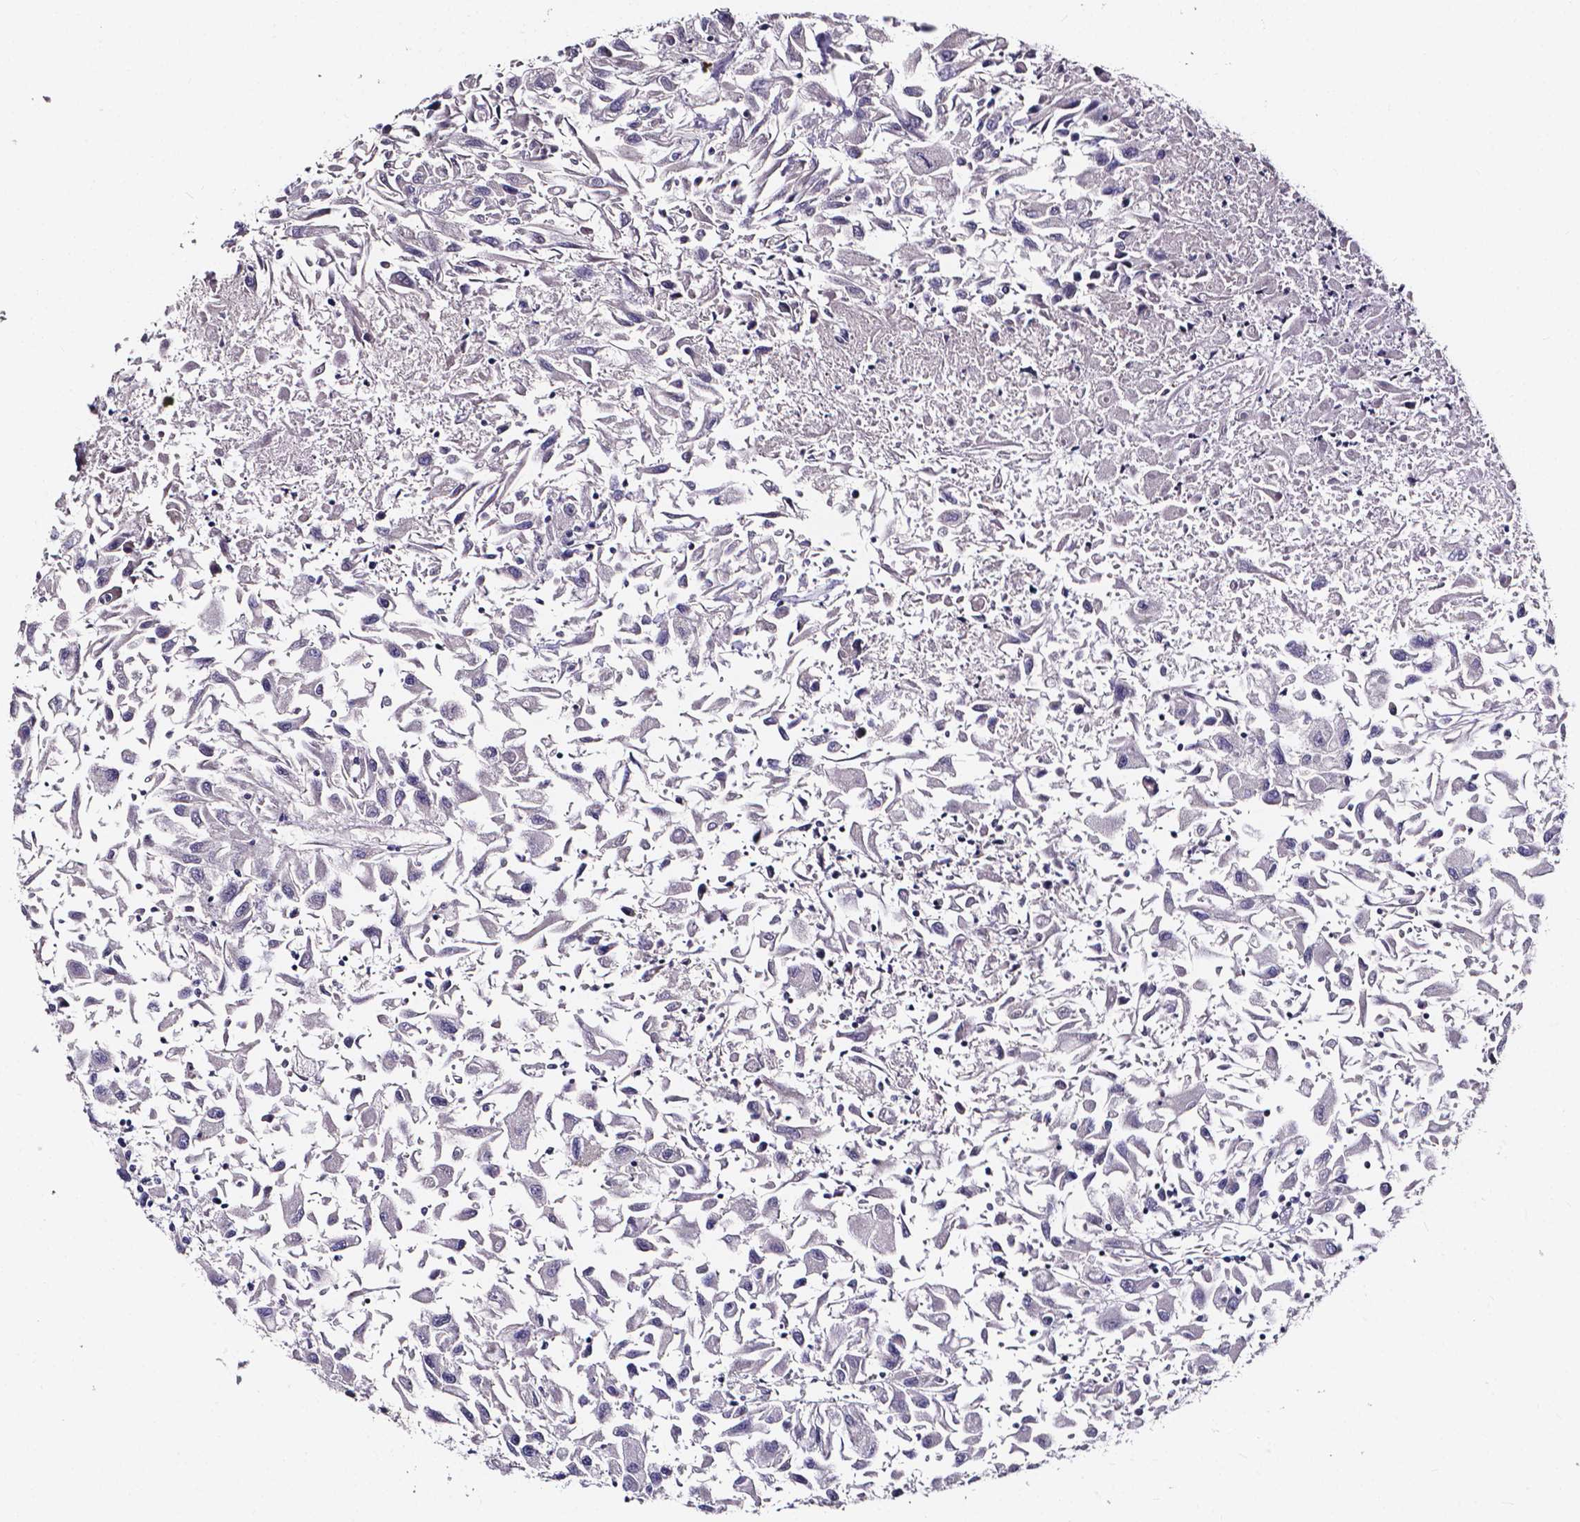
{"staining": {"intensity": "negative", "quantity": "none", "location": "none"}, "tissue": "renal cancer", "cell_type": "Tumor cells", "image_type": "cancer", "snomed": [{"axis": "morphology", "description": "Adenocarcinoma, NOS"}, {"axis": "topography", "description": "Kidney"}], "caption": "Tumor cells are negative for protein expression in human renal cancer (adenocarcinoma). (DAB (3,3'-diaminobenzidine) immunohistochemistry, high magnification).", "gene": "SPOCD1", "patient": {"sex": "female", "age": 76}}